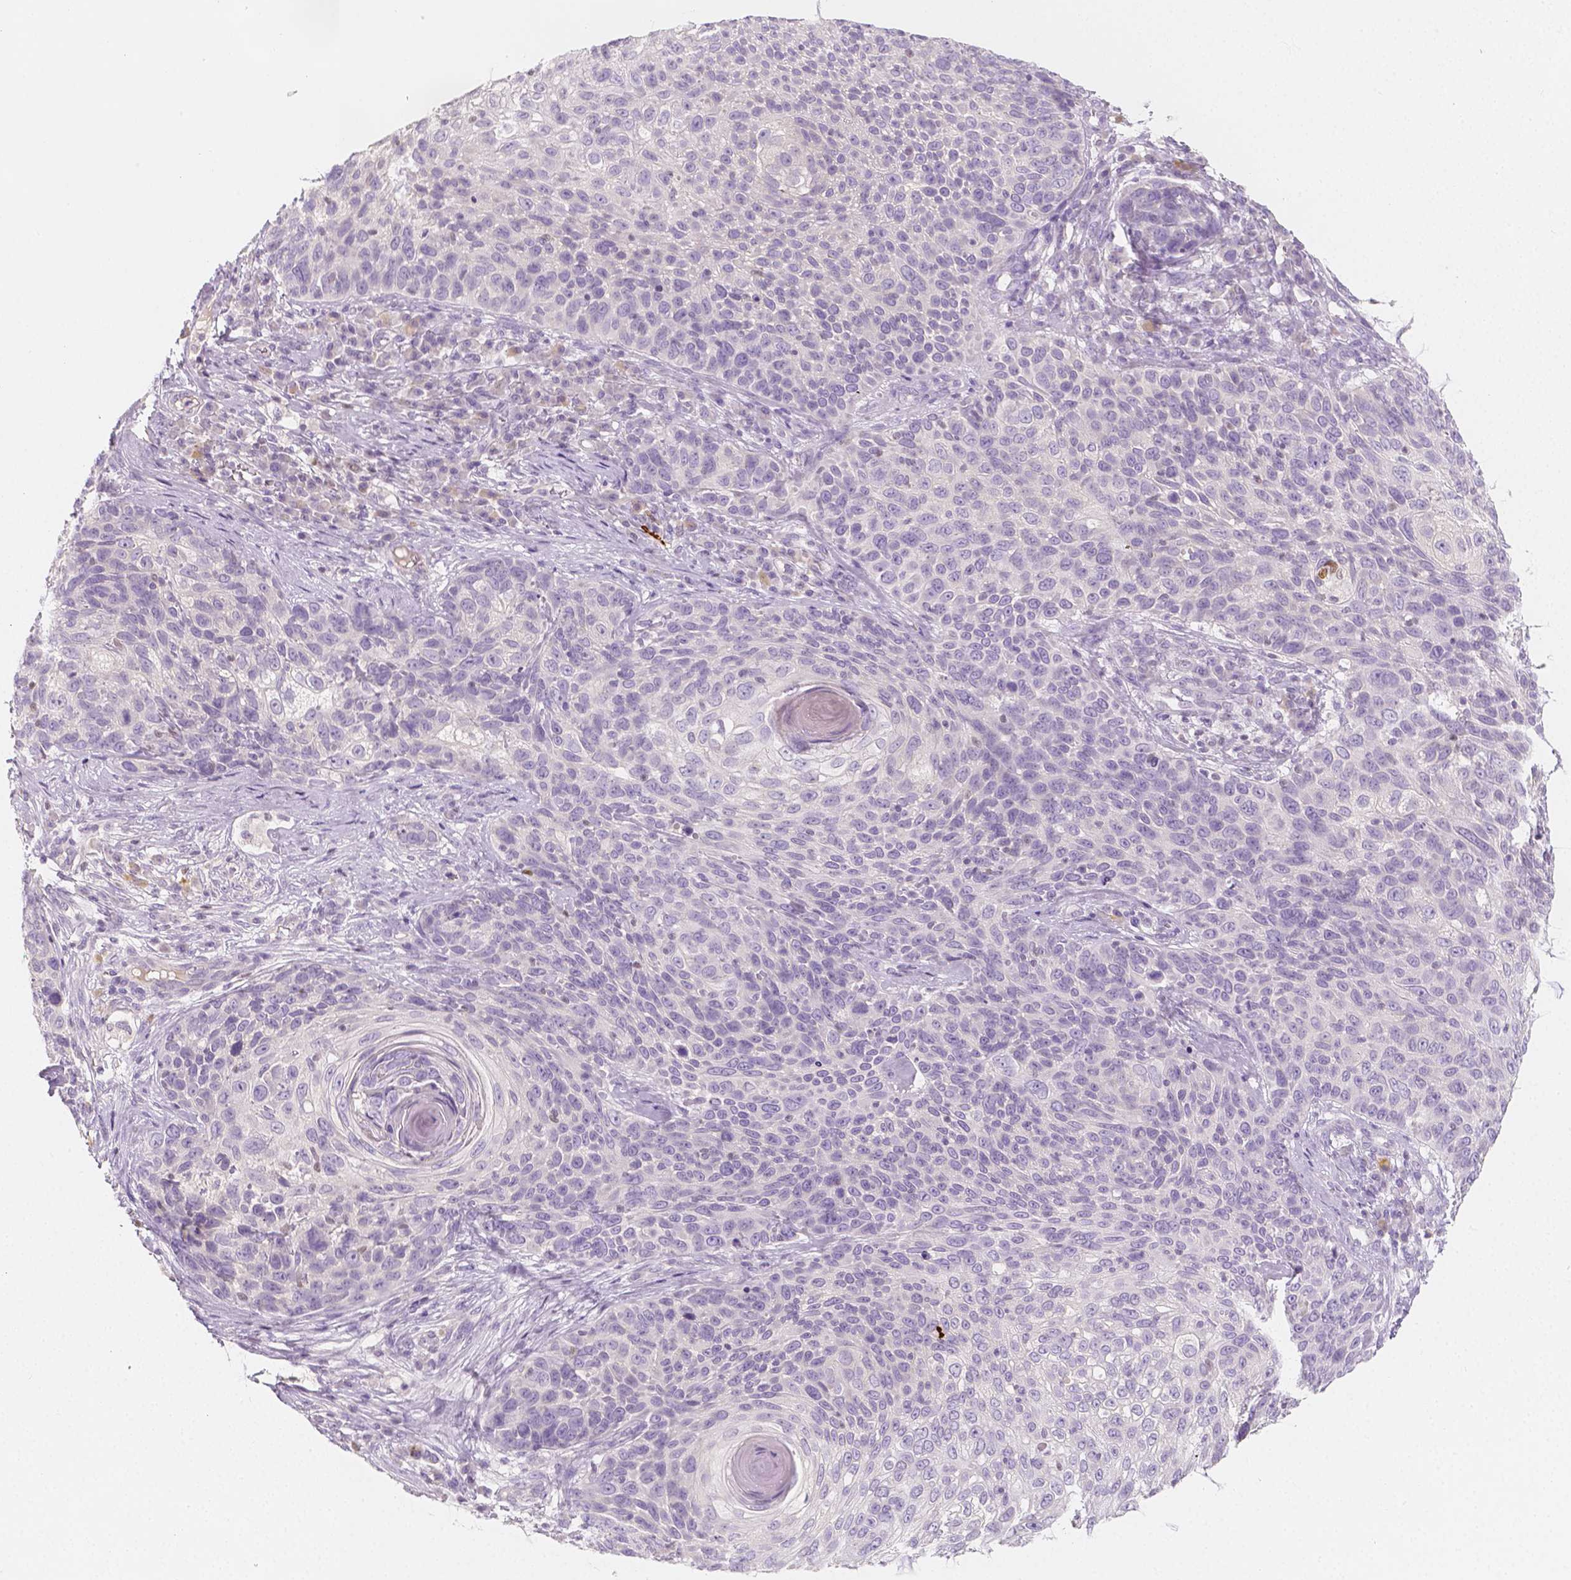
{"staining": {"intensity": "negative", "quantity": "none", "location": "none"}, "tissue": "skin cancer", "cell_type": "Tumor cells", "image_type": "cancer", "snomed": [{"axis": "morphology", "description": "Squamous cell carcinoma, NOS"}, {"axis": "topography", "description": "Skin"}], "caption": "DAB (3,3'-diaminobenzidine) immunohistochemical staining of human skin squamous cell carcinoma demonstrates no significant expression in tumor cells. The staining was performed using DAB to visualize the protein expression in brown, while the nuclei were stained in blue with hematoxylin (Magnification: 20x).", "gene": "BATF", "patient": {"sex": "male", "age": 92}}